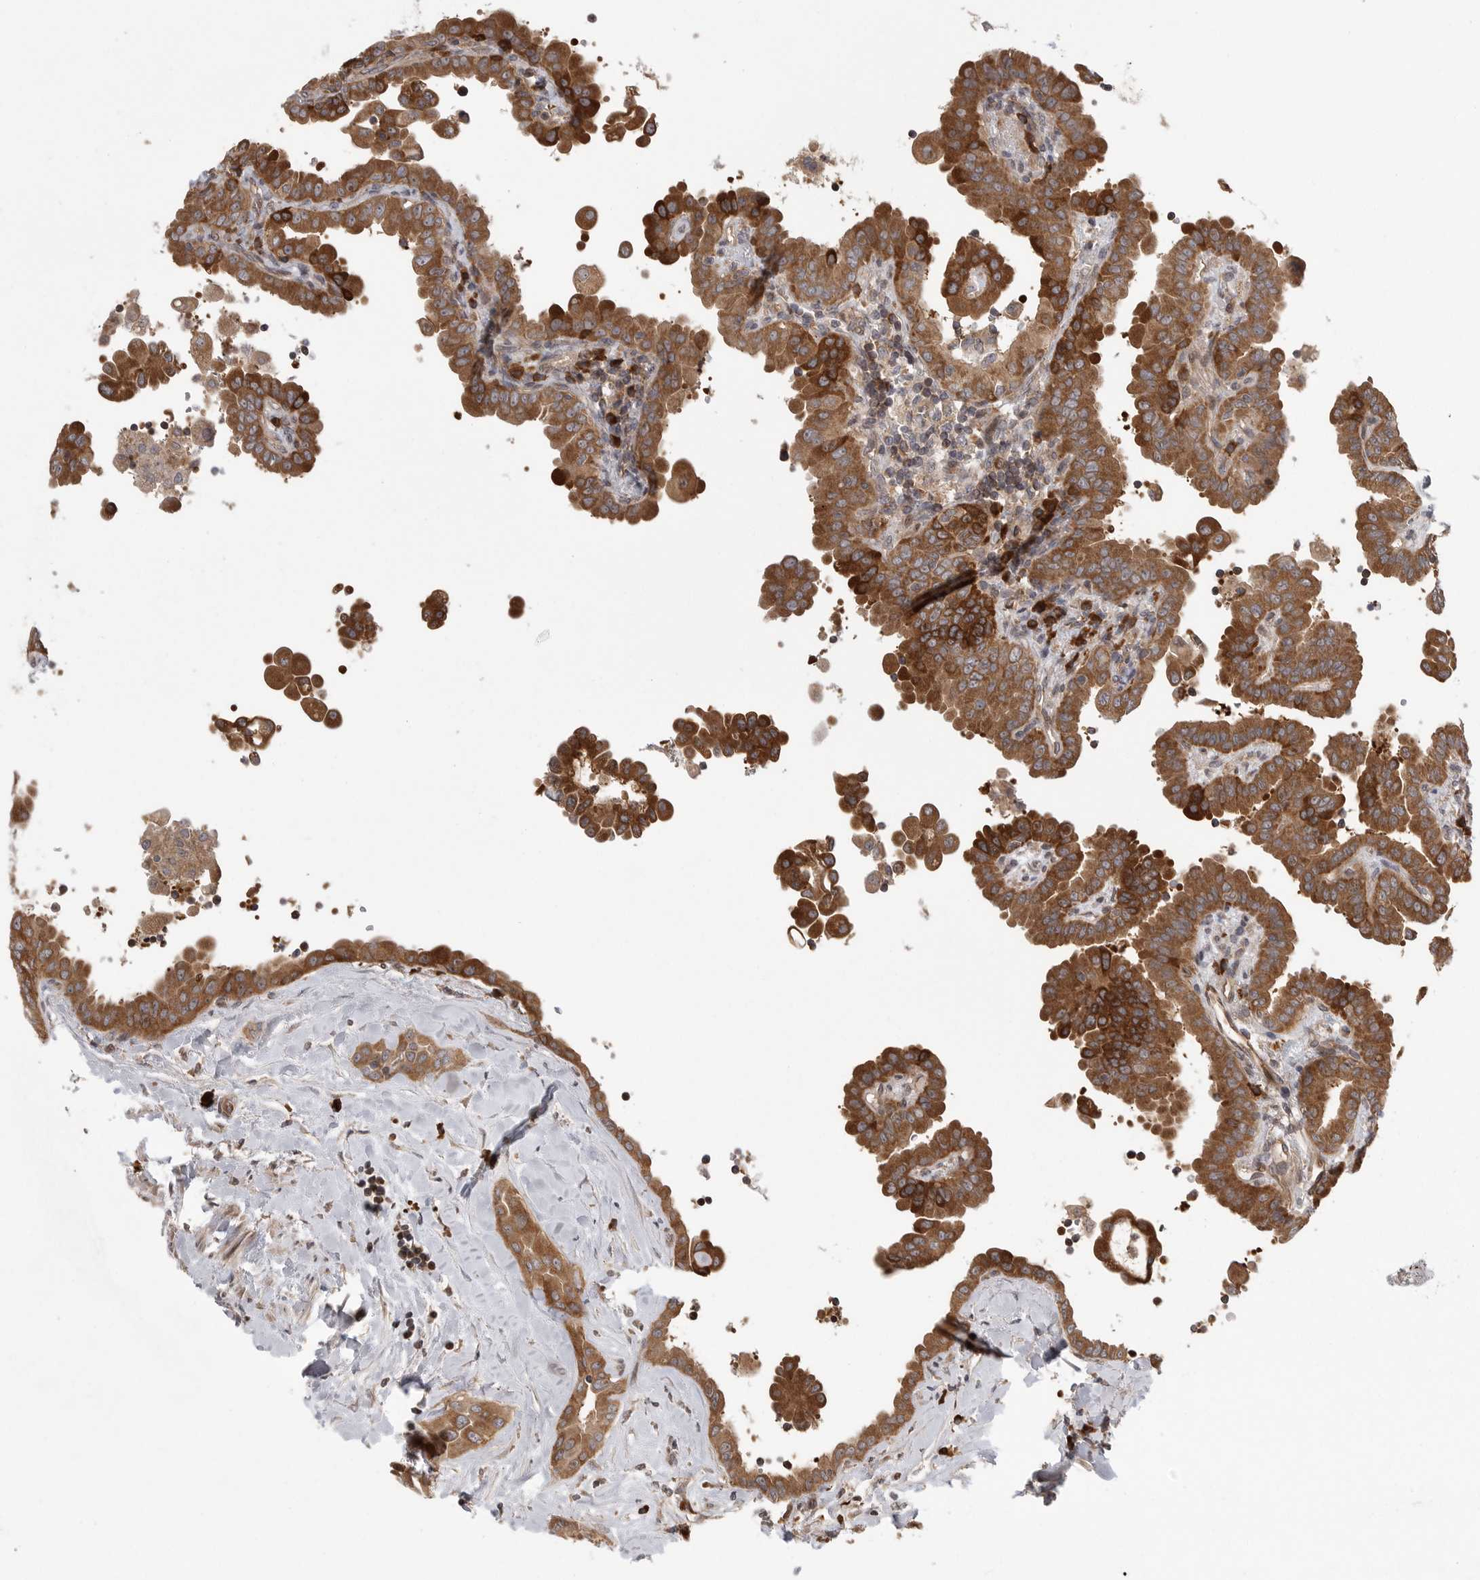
{"staining": {"intensity": "moderate", "quantity": ">75%", "location": "cytoplasmic/membranous"}, "tissue": "thyroid cancer", "cell_type": "Tumor cells", "image_type": "cancer", "snomed": [{"axis": "morphology", "description": "Papillary adenocarcinoma, NOS"}, {"axis": "topography", "description": "Thyroid gland"}], "caption": "An immunohistochemistry (IHC) micrograph of neoplastic tissue is shown. Protein staining in brown shows moderate cytoplasmic/membranous positivity in thyroid cancer (papillary adenocarcinoma) within tumor cells.", "gene": "OXR1", "patient": {"sex": "male", "age": 33}}